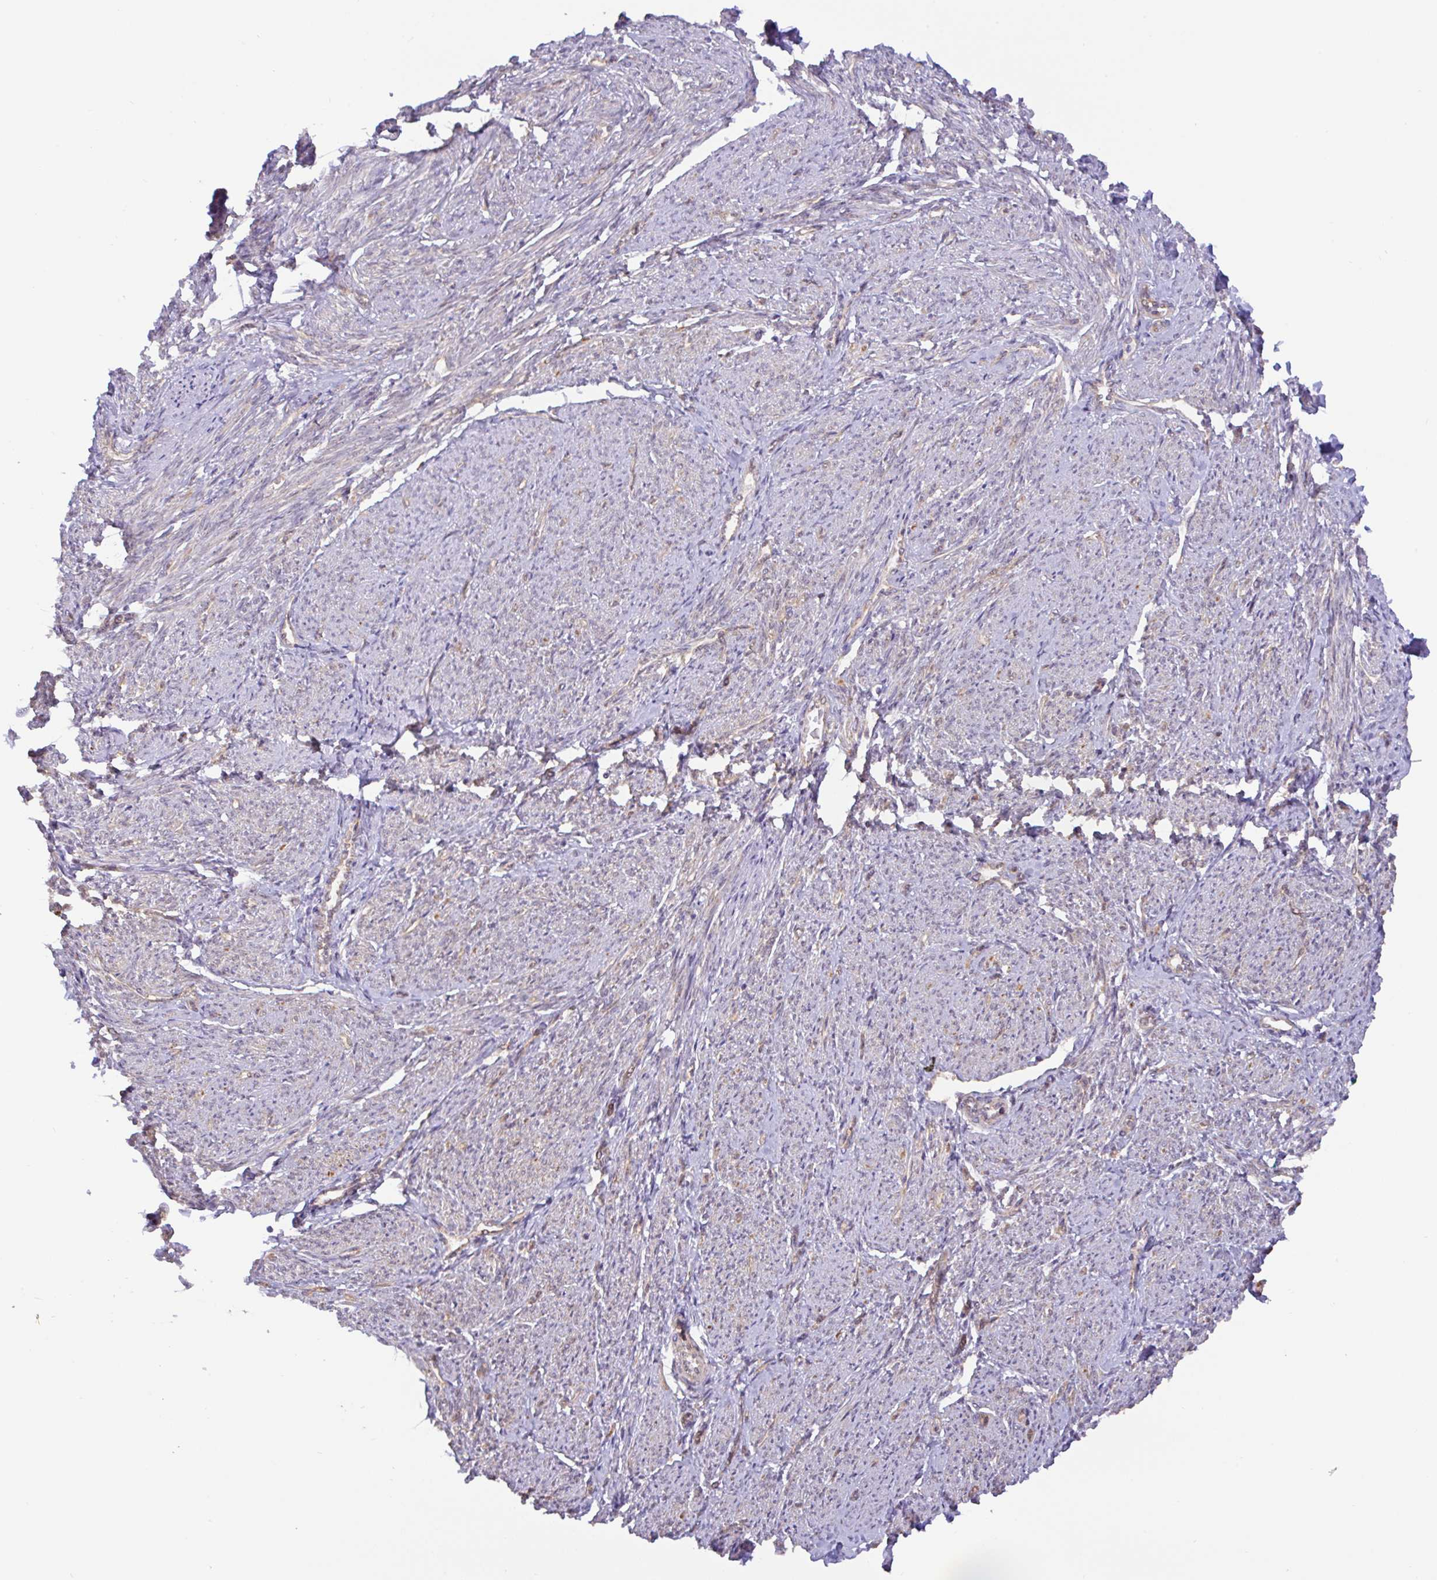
{"staining": {"intensity": "moderate", "quantity": "25%-75%", "location": "cytoplasmic/membranous"}, "tissue": "smooth muscle", "cell_type": "Smooth muscle cells", "image_type": "normal", "snomed": [{"axis": "morphology", "description": "Normal tissue, NOS"}, {"axis": "topography", "description": "Smooth muscle"}], "caption": "Brown immunohistochemical staining in unremarkable smooth muscle shows moderate cytoplasmic/membranous positivity in about 25%-75% of smooth muscle cells. (Brightfield microscopy of DAB IHC at high magnification).", "gene": "DLEU7", "patient": {"sex": "female", "age": 65}}